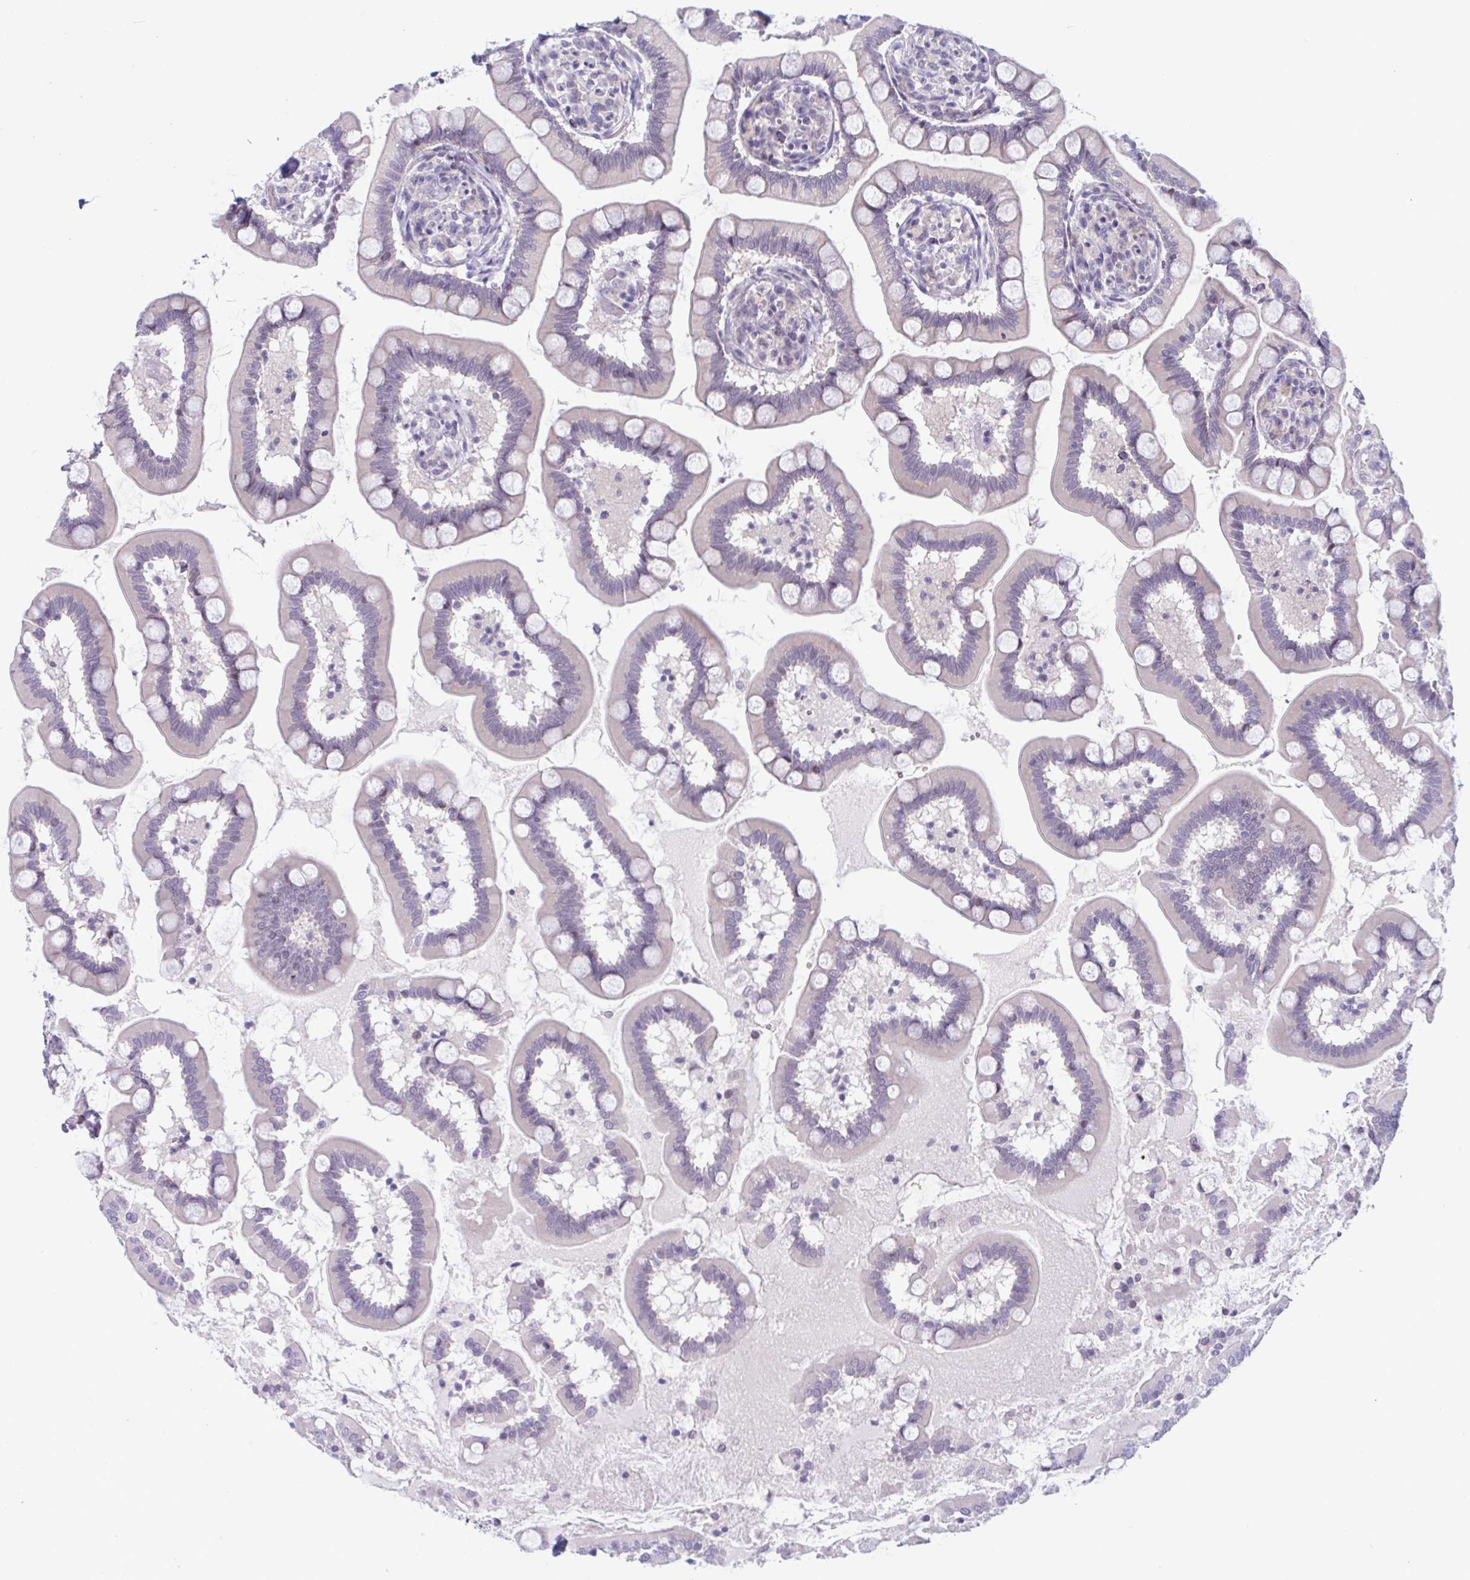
{"staining": {"intensity": "weak", "quantity": "<25%", "location": "cytoplasmic/membranous"}, "tissue": "small intestine", "cell_type": "Glandular cells", "image_type": "normal", "snomed": [{"axis": "morphology", "description": "Normal tissue, NOS"}, {"axis": "topography", "description": "Small intestine"}], "caption": "IHC photomicrograph of normal small intestine stained for a protein (brown), which demonstrates no positivity in glandular cells.", "gene": "NAA30", "patient": {"sex": "female", "age": 64}}